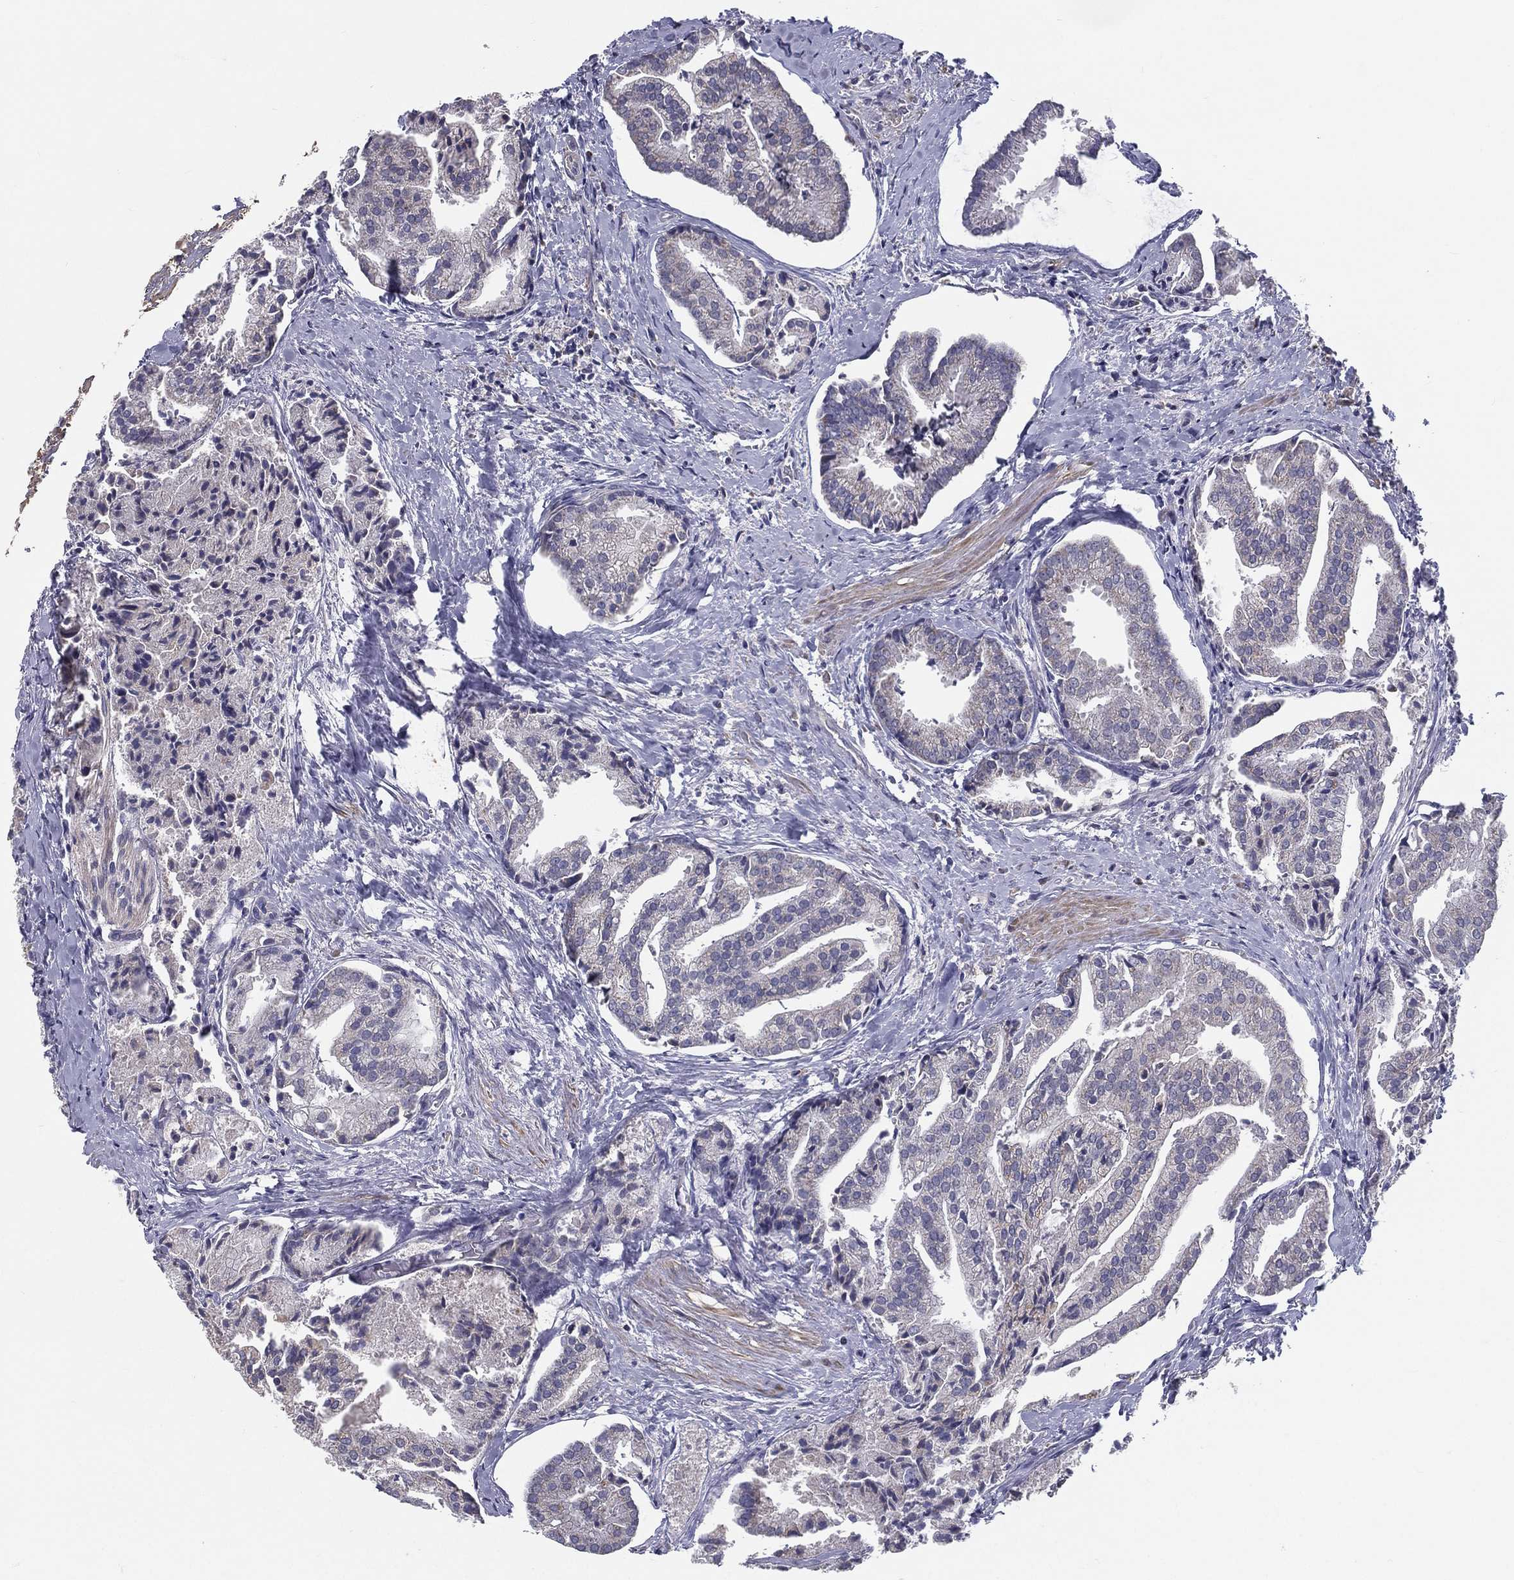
{"staining": {"intensity": "negative", "quantity": "none", "location": "none"}, "tissue": "prostate cancer", "cell_type": "Tumor cells", "image_type": "cancer", "snomed": [{"axis": "morphology", "description": "Adenocarcinoma, NOS"}, {"axis": "topography", "description": "Prostate and seminal vesicle, NOS"}, {"axis": "topography", "description": "Prostate"}], "caption": "An immunohistochemistry photomicrograph of adenocarcinoma (prostate) is shown. There is no staining in tumor cells of adenocarcinoma (prostate).", "gene": "PCSK1", "patient": {"sex": "male", "age": 44}}